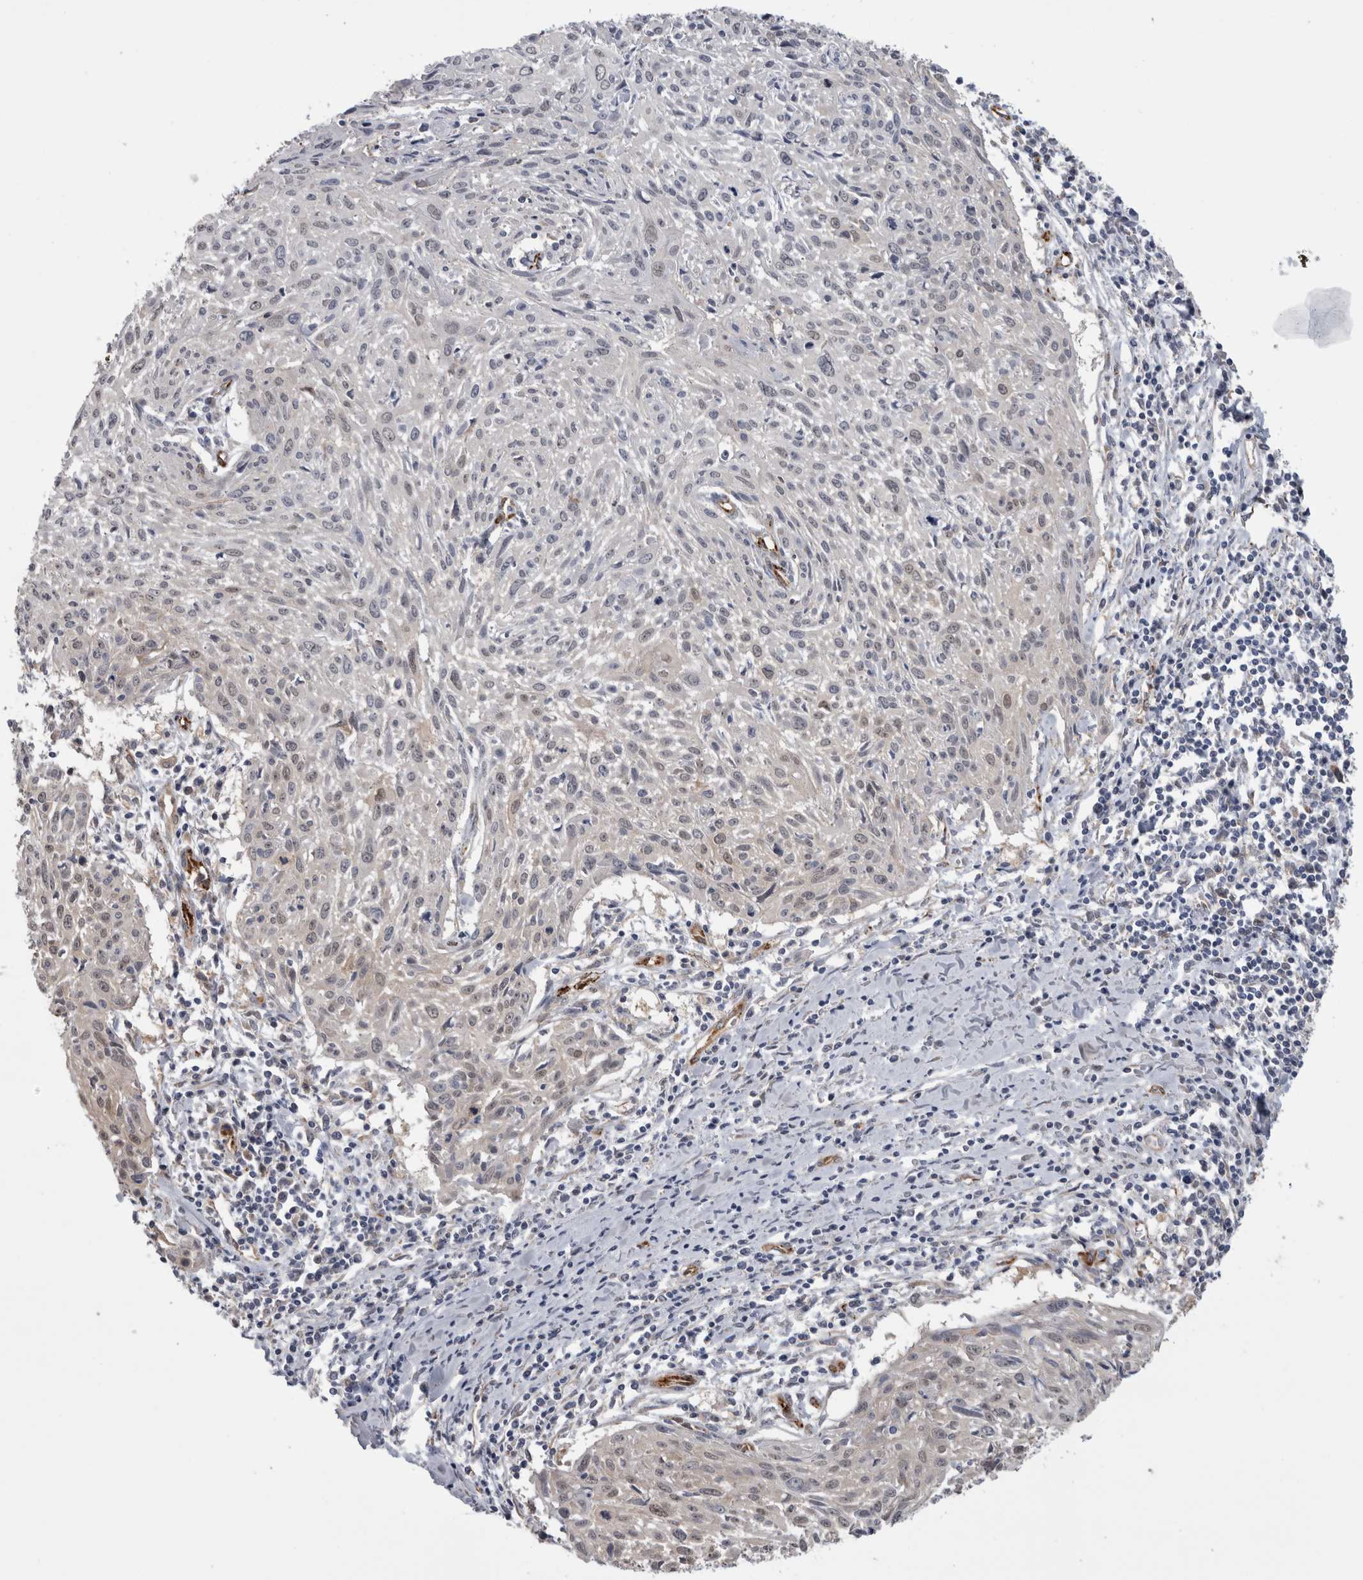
{"staining": {"intensity": "negative", "quantity": "none", "location": "none"}, "tissue": "cervical cancer", "cell_type": "Tumor cells", "image_type": "cancer", "snomed": [{"axis": "morphology", "description": "Squamous cell carcinoma, NOS"}, {"axis": "topography", "description": "Cervix"}], "caption": "Immunohistochemistry image of squamous cell carcinoma (cervical) stained for a protein (brown), which exhibits no expression in tumor cells. (DAB immunohistochemistry (IHC), high magnification).", "gene": "ACOT7", "patient": {"sex": "female", "age": 51}}